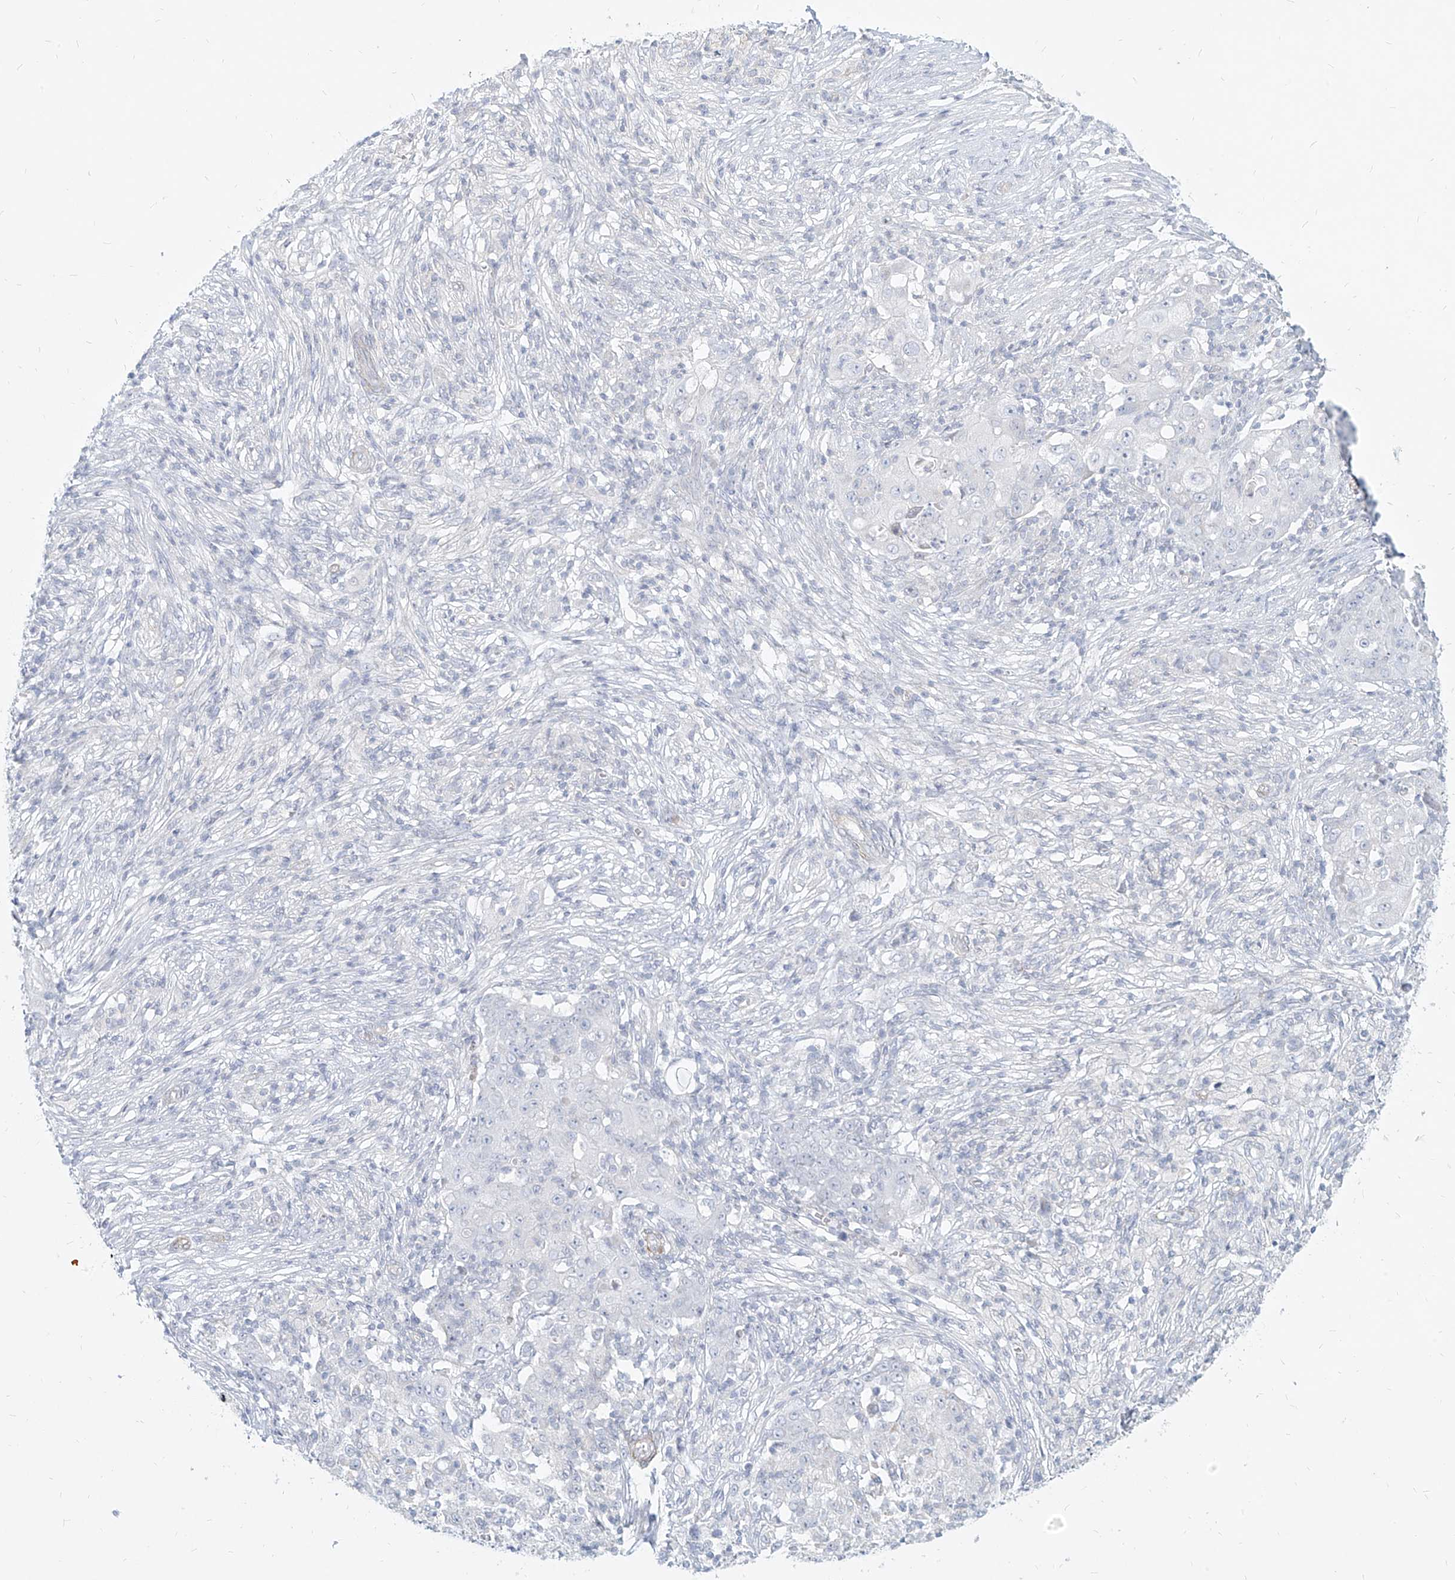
{"staining": {"intensity": "negative", "quantity": "none", "location": "none"}, "tissue": "ovarian cancer", "cell_type": "Tumor cells", "image_type": "cancer", "snomed": [{"axis": "morphology", "description": "Carcinoma, endometroid"}, {"axis": "topography", "description": "Ovary"}], "caption": "IHC of human ovarian cancer (endometroid carcinoma) exhibits no positivity in tumor cells.", "gene": "ITPKB", "patient": {"sex": "female", "age": 42}}